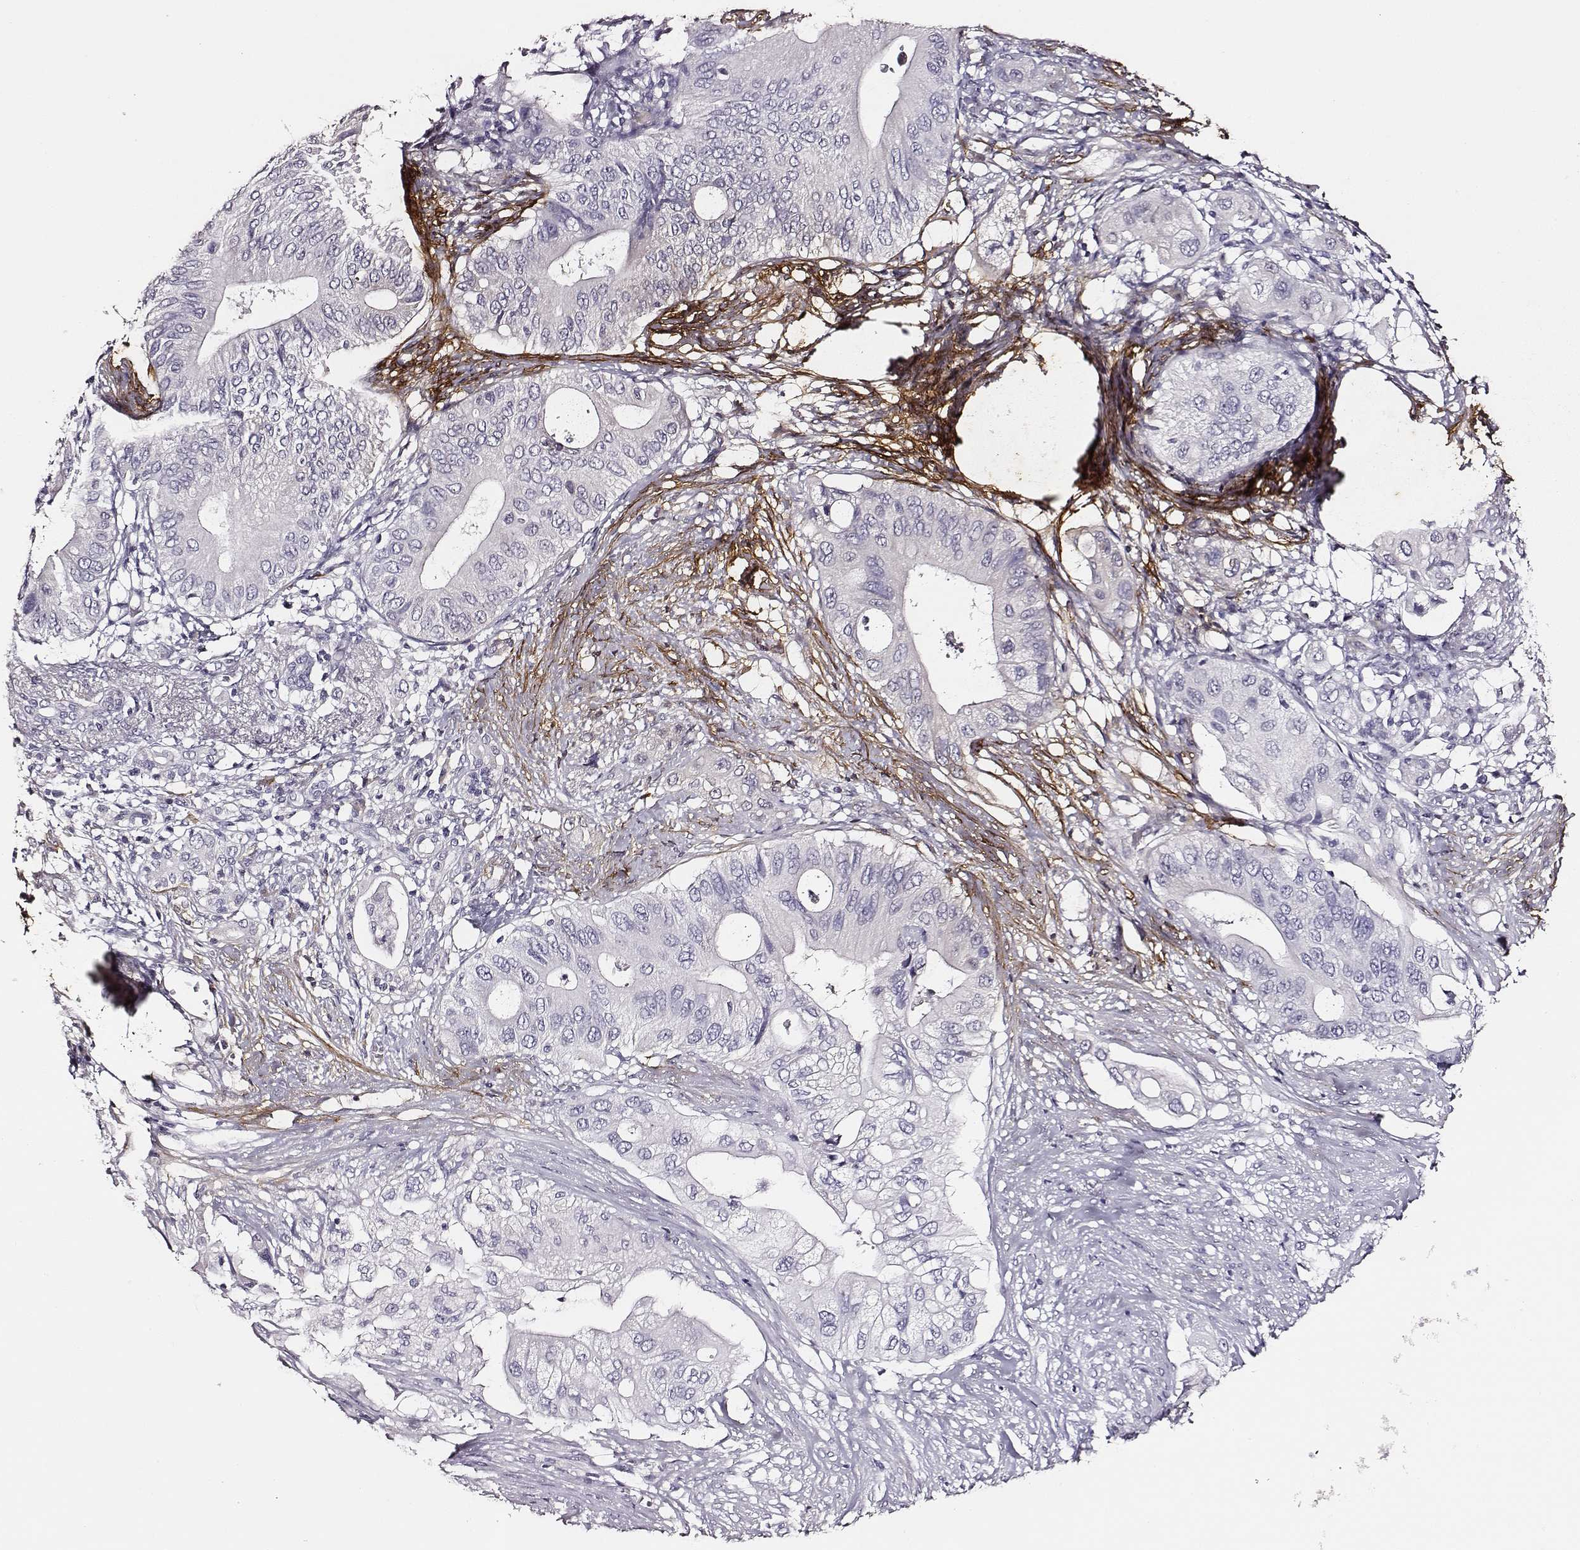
{"staining": {"intensity": "negative", "quantity": "none", "location": "none"}, "tissue": "pancreatic cancer", "cell_type": "Tumor cells", "image_type": "cancer", "snomed": [{"axis": "morphology", "description": "Adenocarcinoma, NOS"}, {"axis": "topography", "description": "Pancreas"}], "caption": "This histopathology image is of pancreatic adenocarcinoma stained with IHC to label a protein in brown with the nuclei are counter-stained blue. There is no staining in tumor cells.", "gene": "DPEP1", "patient": {"sex": "female", "age": 72}}